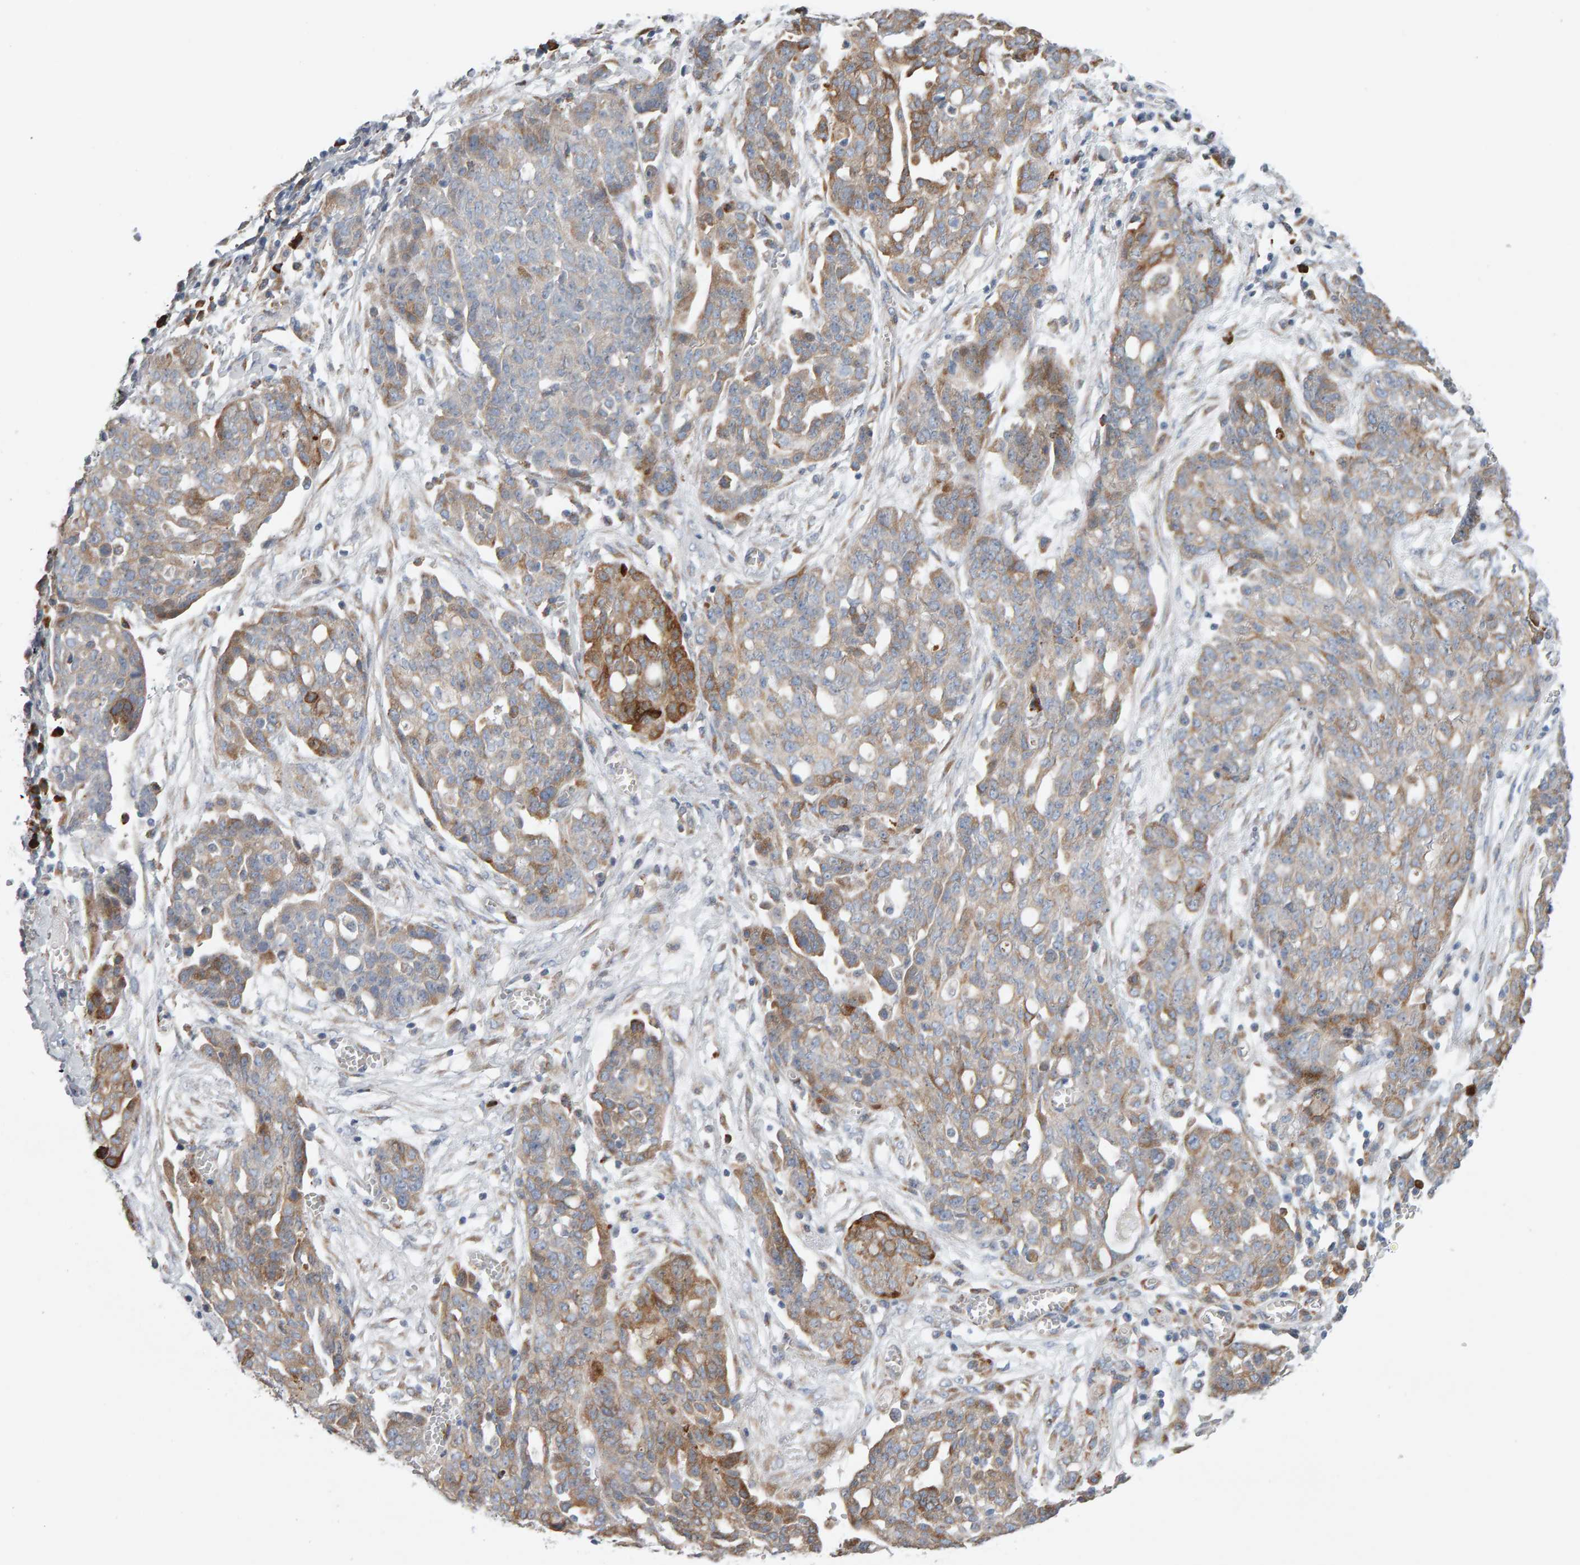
{"staining": {"intensity": "moderate", "quantity": ">75%", "location": "cytoplasmic/membranous"}, "tissue": "ovarian cancer", "cell_type": "Tumor cells", "image_type": "cancer", "snomed": [{"axis": "morphology", "description": "Cystadenocarcinoma, serous, NOS"}, {"axis": "topography", "description": "Soft tissue"}, {"axis": "topography", "description": "Ovary"}], "caption": "Ovarian cancer (serous cystadenocarcinoma) stained for a protein reveals moderate cytoplasmic/membranous positivity in tumor cells.", "gene": "ENGASE", "patient": {"sex": "female", "age": 57}}